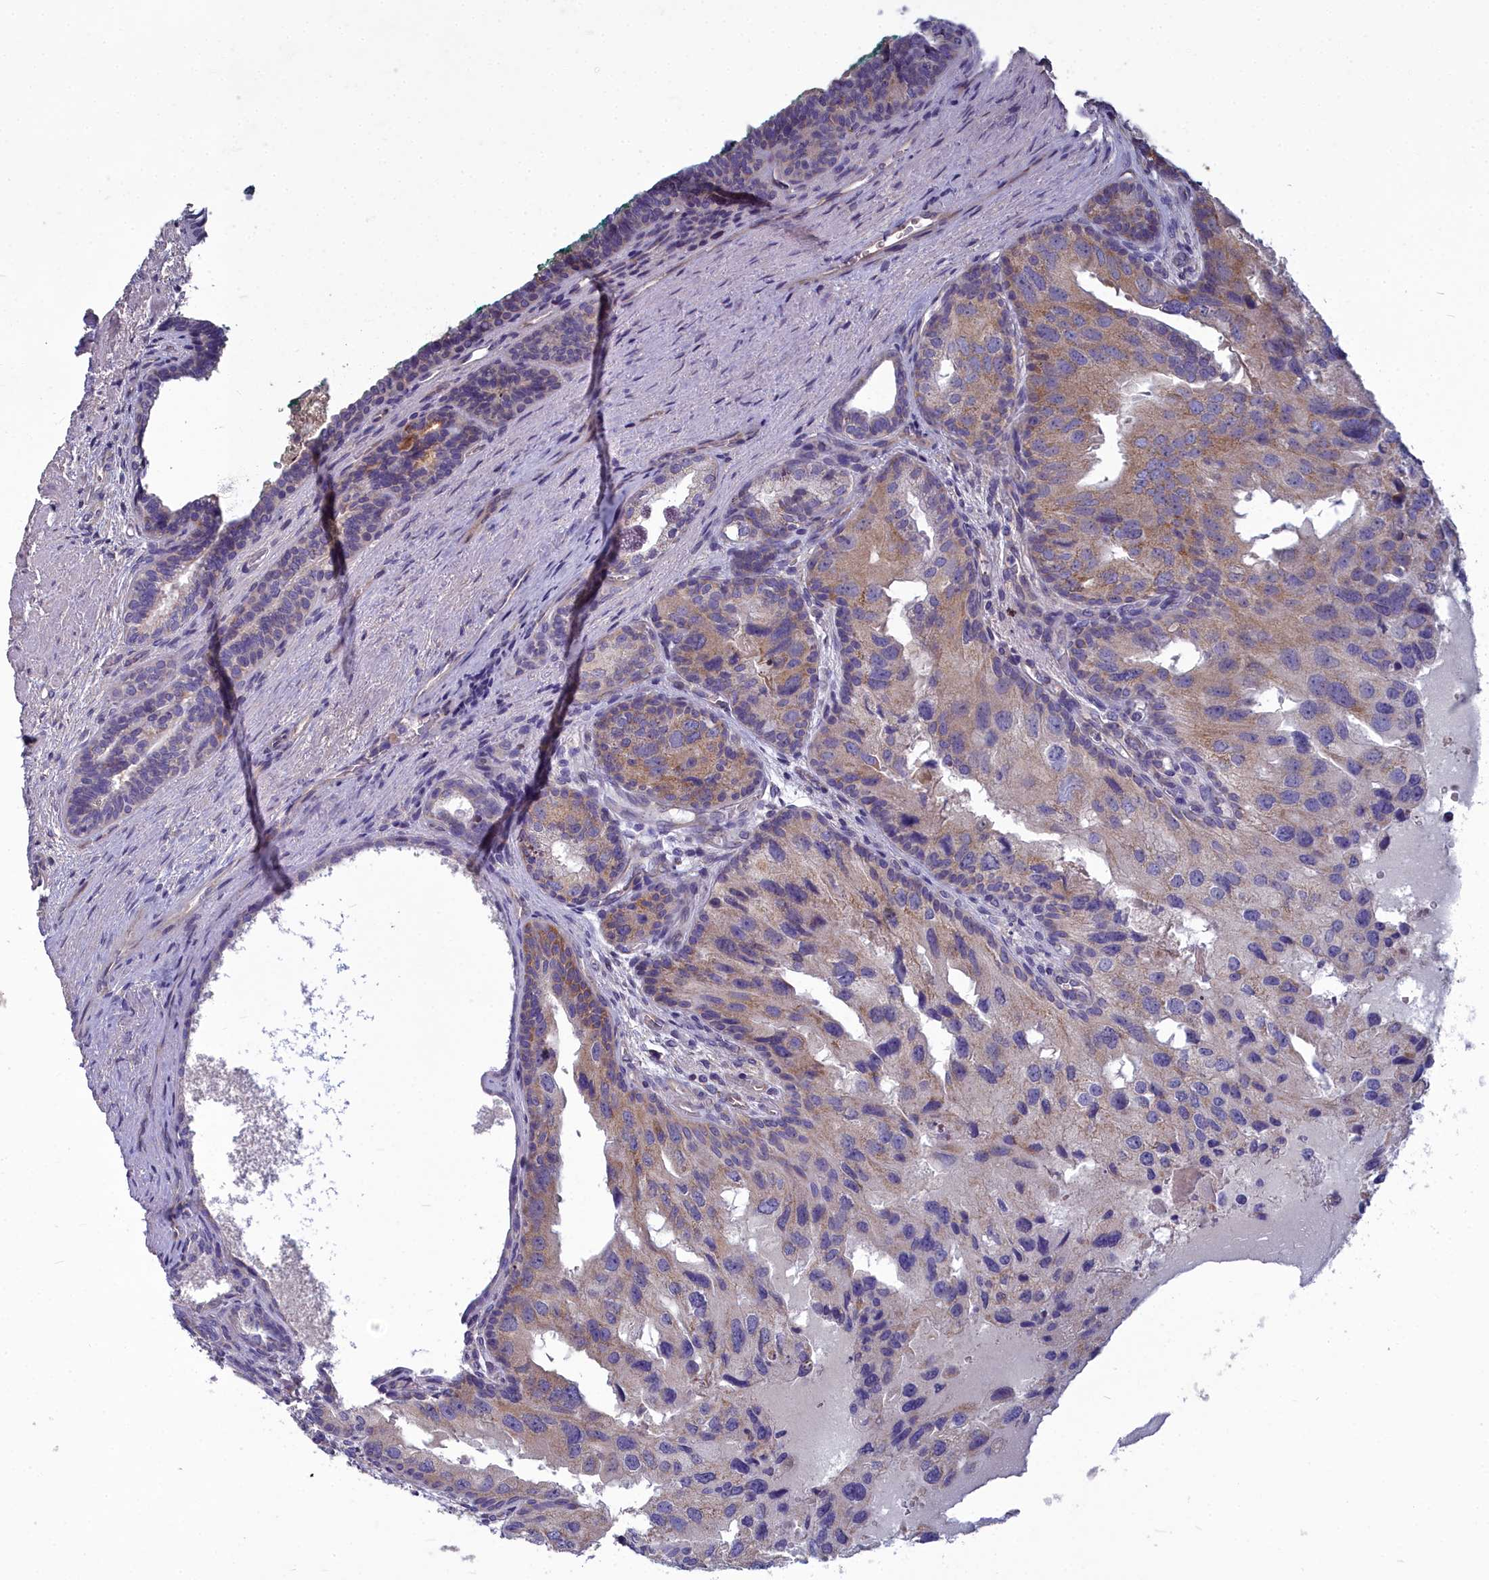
{"staining": {"intensity": "moderate", "quantity": ">75%", "location": "cytoplasmic/membranous"}, "tissue": "prostate cancer", "cell_type": "Tumor cells", "image_type": "cancer", "snomed": [{"axis": "morphology", "description": "Adenocarcinoma, High grade"}, {"axis": "topography", "description": "Prostate"}], "caption": "There is medium levels of moderate cytoplasmic/membranous positivity in tumor cells of prostate cancer (high-grade adenocarcinoma), as demonstrated by immunohistochemical staining (brown color).", "gene": "COX20", "patient": {"sex": "male", "age": 62}}